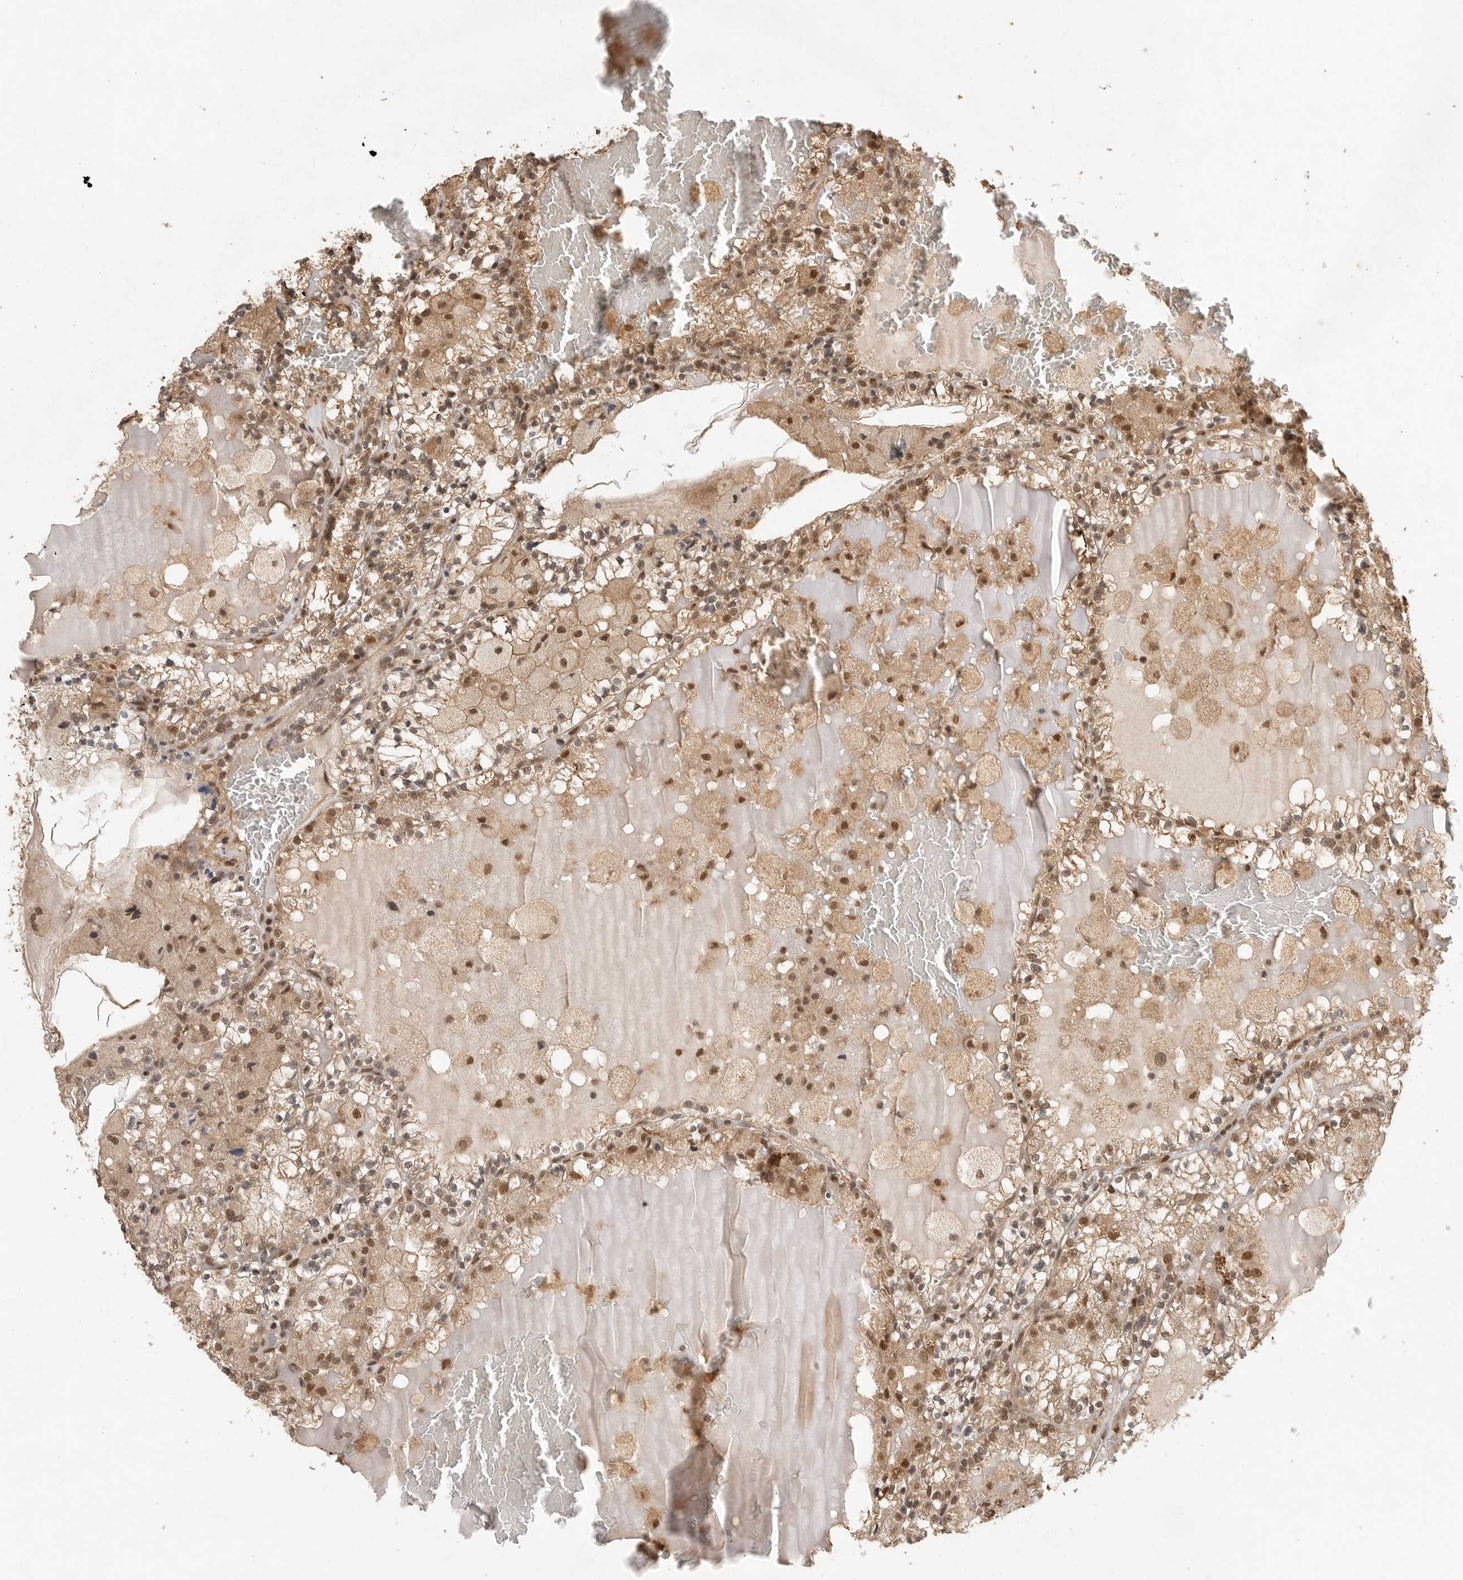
{"staining": {"intensity": "moderate", "quantity": ">75%", "location": "cytoplasmic/membranous,nuclear"}, "tissue": "renal cancer", "cell_type": "Tumor cells", "image_type": "cancer", "snomed": [{"axis": "morphology", "description": "Adenocarcinoma, NOS"}, {"axis": "topography", "description": "Kidney"}], "caption": "Renal adenocarcinoma was stained to show a protein in brown. There is medium levels of moderate cytoplasmic/membranous and nuclear expression in approximately >75% of tumor cells.", "gene": "DFFA", "patient": {"sex": "female", "age": 56}}